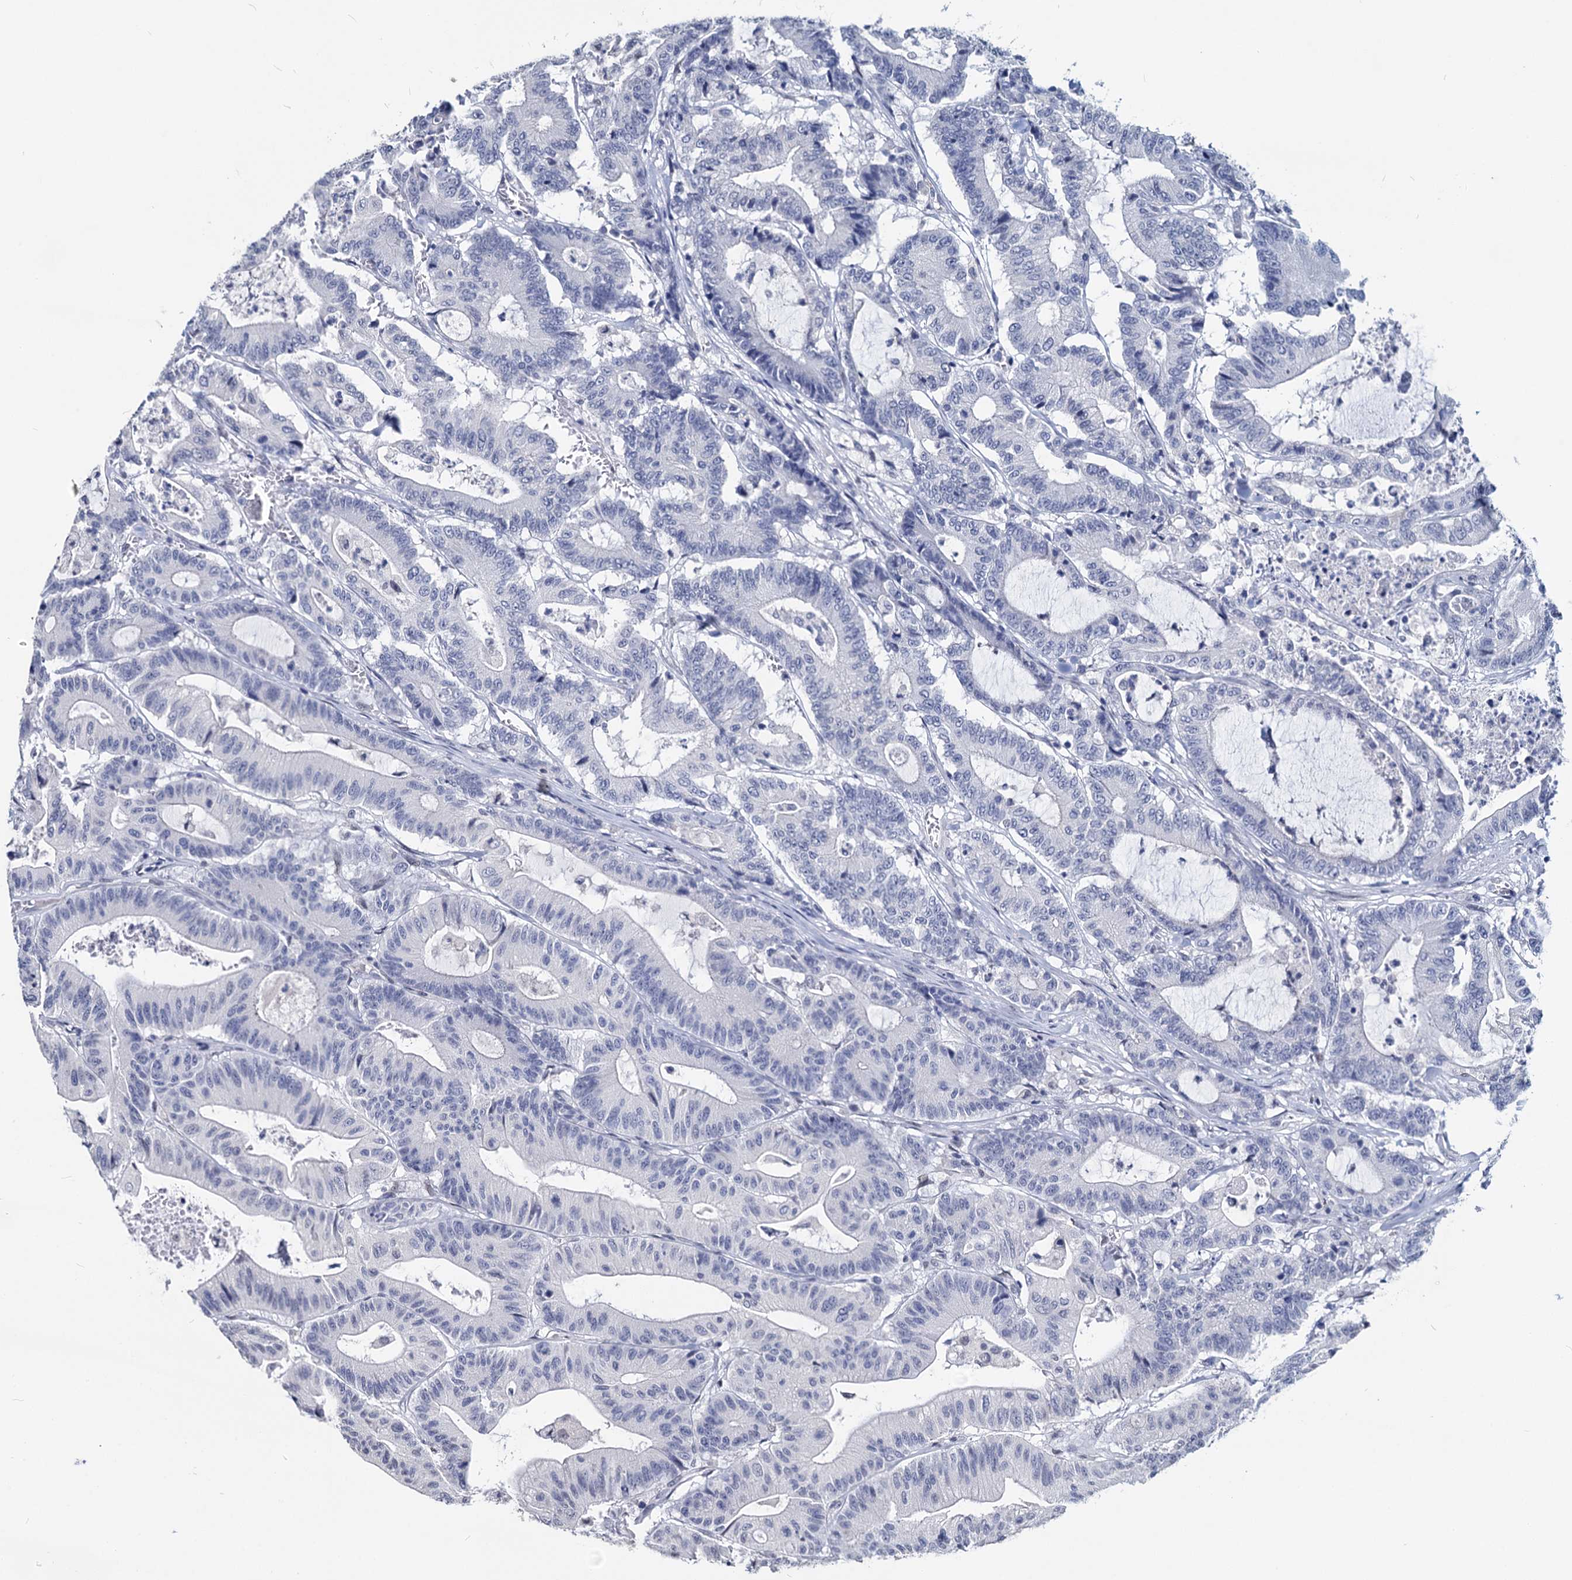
{"staining": {"intensity": "negative", "quantity": "none", "location": "none"}, "tissue": "colorectal cancer", "cell_type": "Tumor cells", "image_type": "cancer", "snomed": [{"axis": "morphology", "description": "Adenocarcinoma, NOS"}, {"axis": "topography", "description": "Colon"}], "caption": "Tumor cells show no significant positivity in adenocarcinoma (colorectal). (DAB immunohistochemistry (IHC) with hematoxylin counter stain).", "gene": "MAGEA4", "patient": {"sex": "female", "age": 84}}